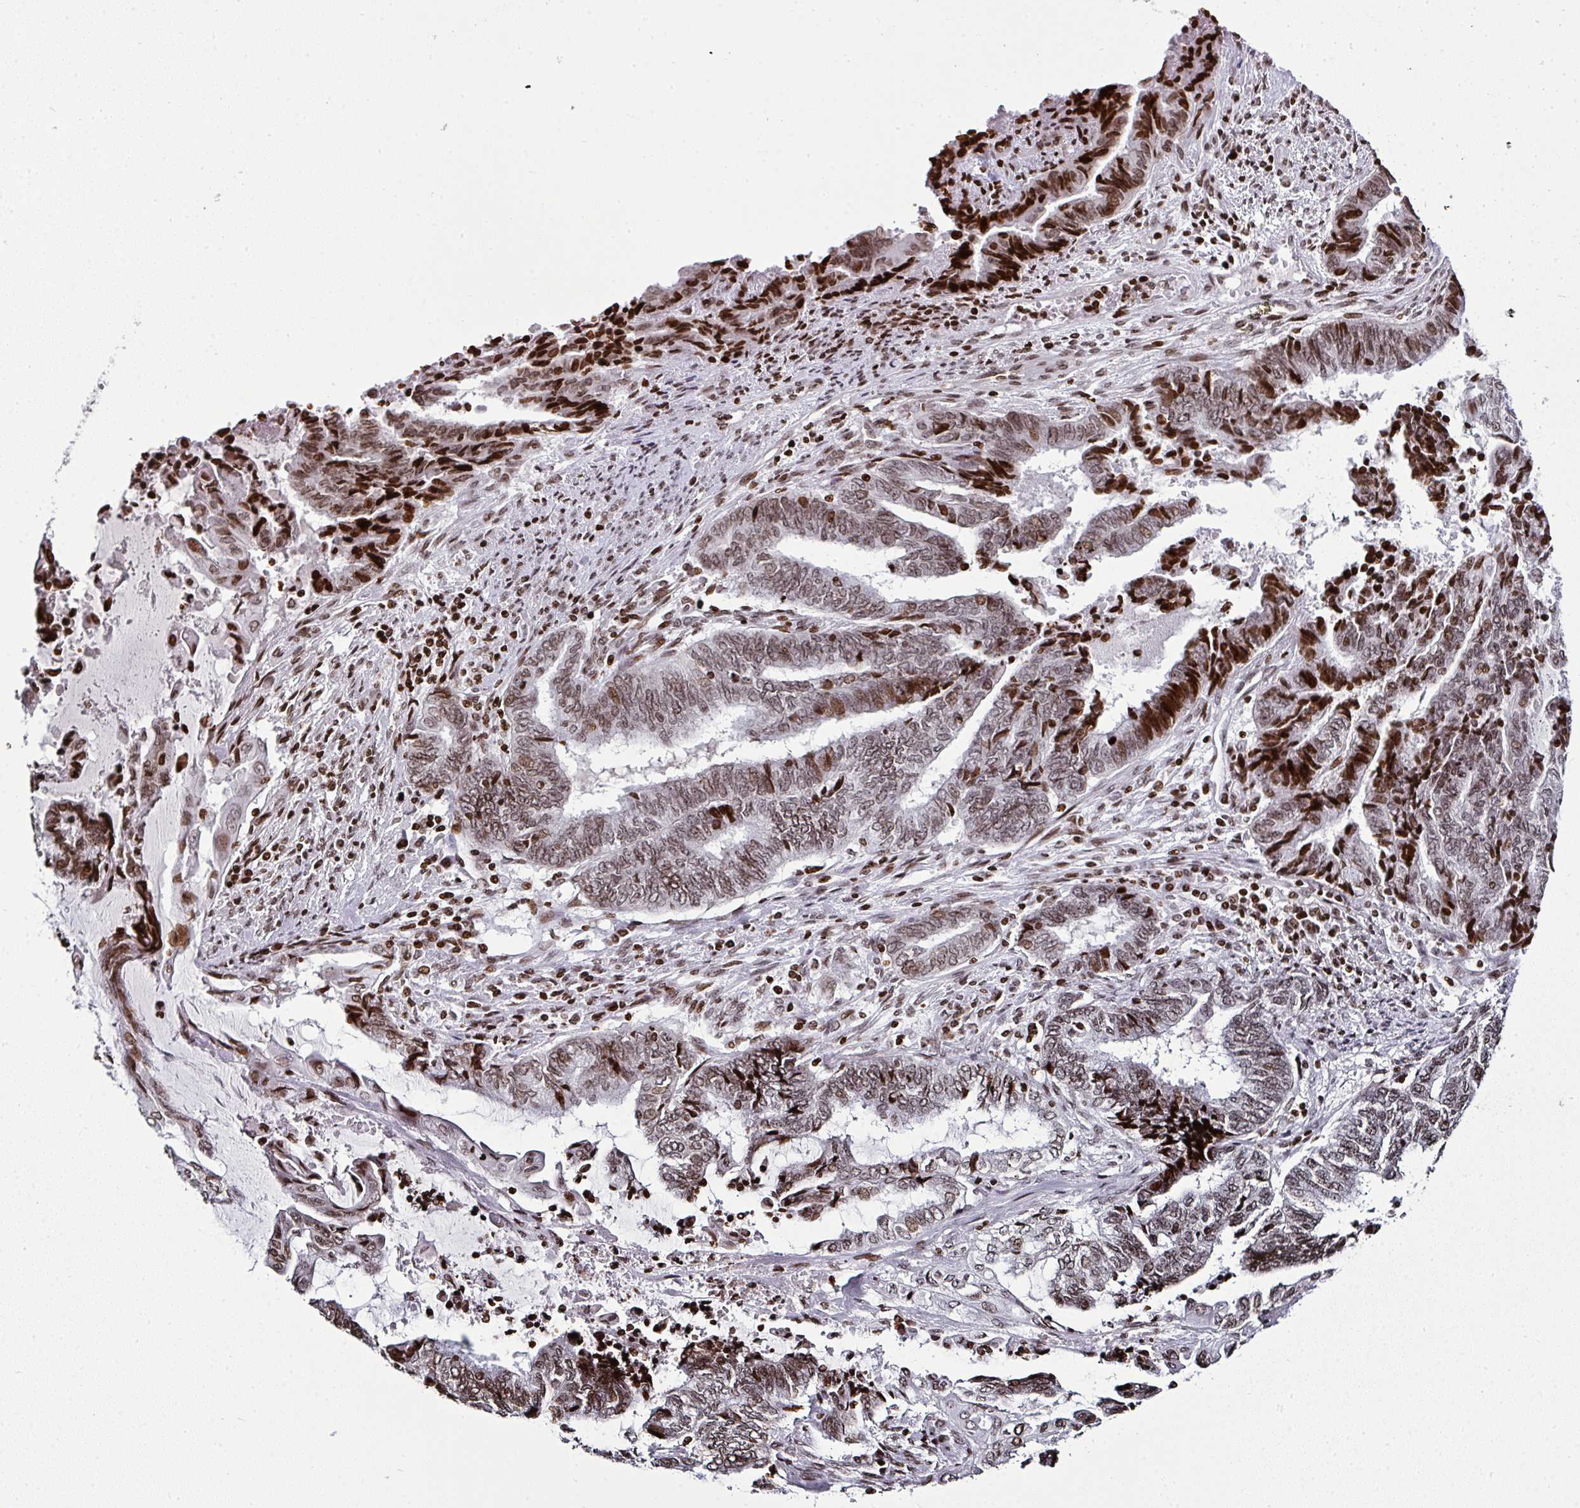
{"staining": {"intensity": "moderate", "quantity": ">75%", "location": "nuclear"}, "tissue": "endometrial cancer", "cell_type": "Tumor cells", "image_type": "cancer", "snomed": [{"axis": "morphology", "description": "Adenocarcinoma, NOS"}, {"axis": "topography", "description": "Uterus"}, {"axis": "topography", "description": "Endometrium"}], "caption": "Endometrial cancer (adenocarcinoma) tissue demonstrates moderate nuclear expression in about >75% of tumor cells", "gene": "RASL11A", "patient": {"sex": "female", "age": 70}}